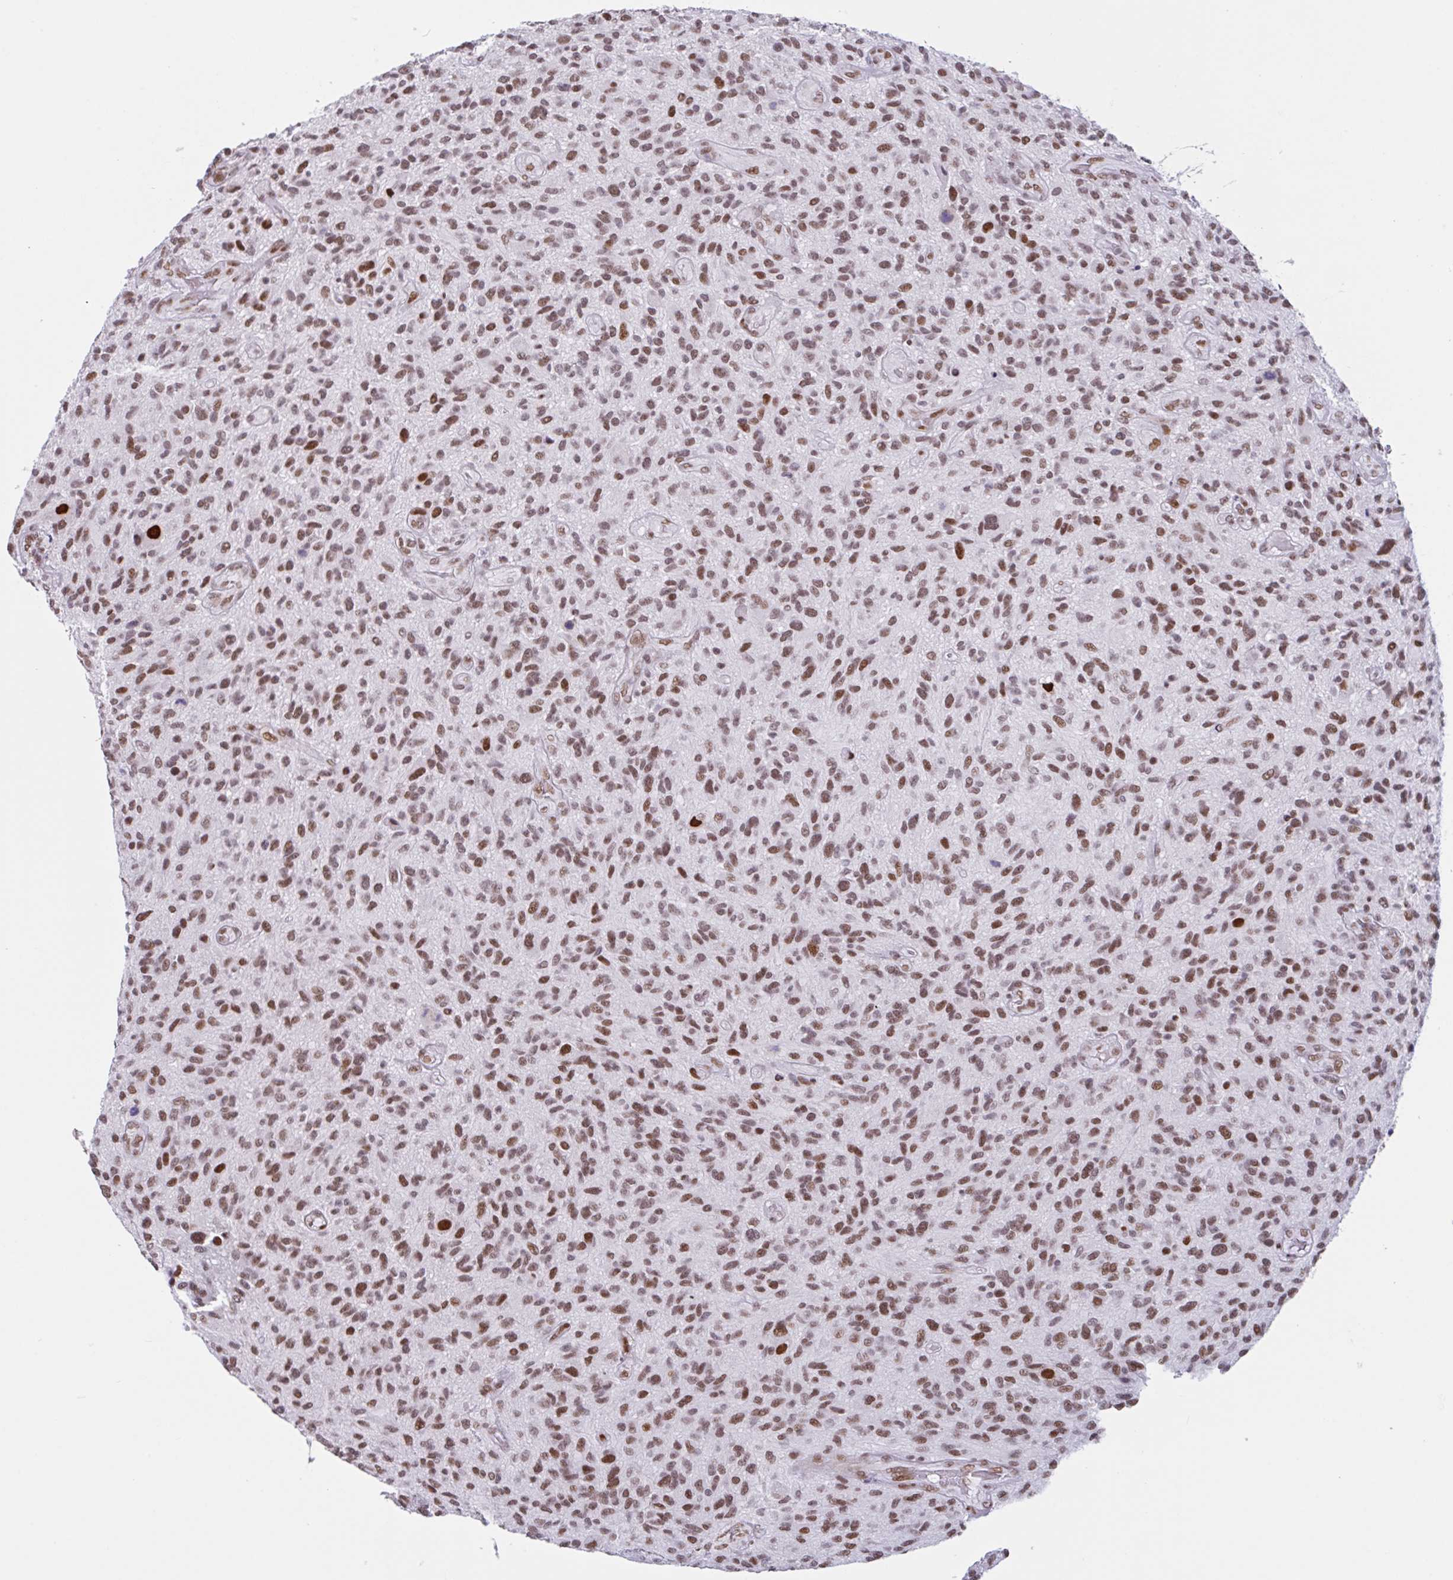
{"staining": {"intensity": "moderate", "quantity": ">75%", "location": "nuclear"}, "tissue": "glioma", "cell_type": "Tumor cells", "image_type": "cancer", "snomed": [{"axis": "morphology", "description": "Glioma, malignant, High grade"}, {"axis": "topography", "description": "Brain"}], "caption": "Glioma stained with a protein marker shows moderate staining in tumor cells.", "gene": "CLP1", "patient": {"sex": "male", "age": 47}}